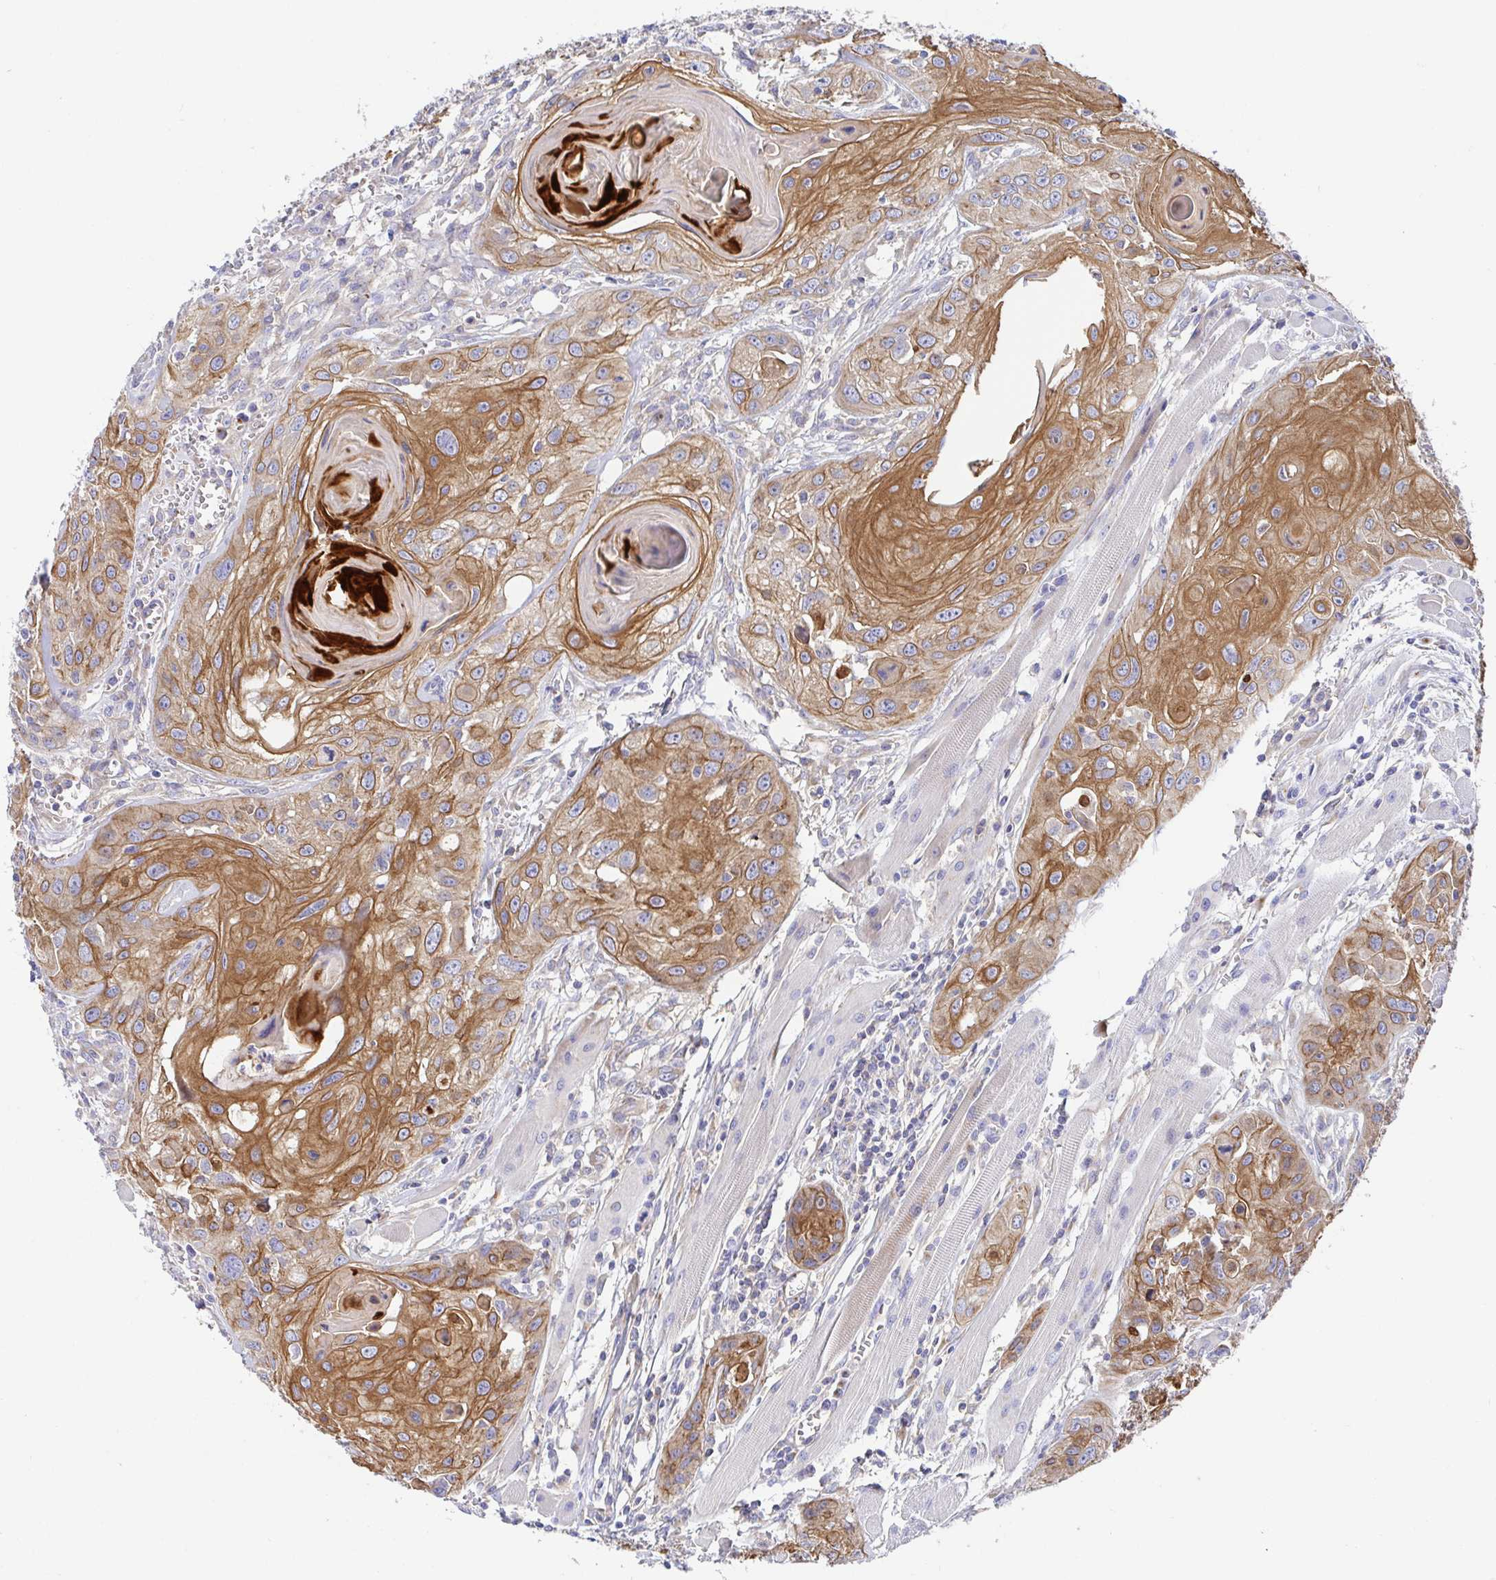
{"staining": {"intensity": "moderate", "quantity": ">75%", "location": "cytoplasmic/membranous"}, "tissue": "head and neck cancer", "cell_type": "Tumor cells", "image_type": "cancer", "snomed": [{"axis": "morphology", "description": "Squamous cell carcinoma, NOS"}, {"axis": "topography", "description": "Oral tissue"}, {"axis": "topography", "description": "Head-Neck"}], "caption": "Head and neck cancer tissue shows moderate cytoplasmic/membranous positivity in approximately >75% of tumor cells, visualized by immunohistochemistry.", "gene": "GOLGA1", "patient": {"sex": "male", "age": 58}}